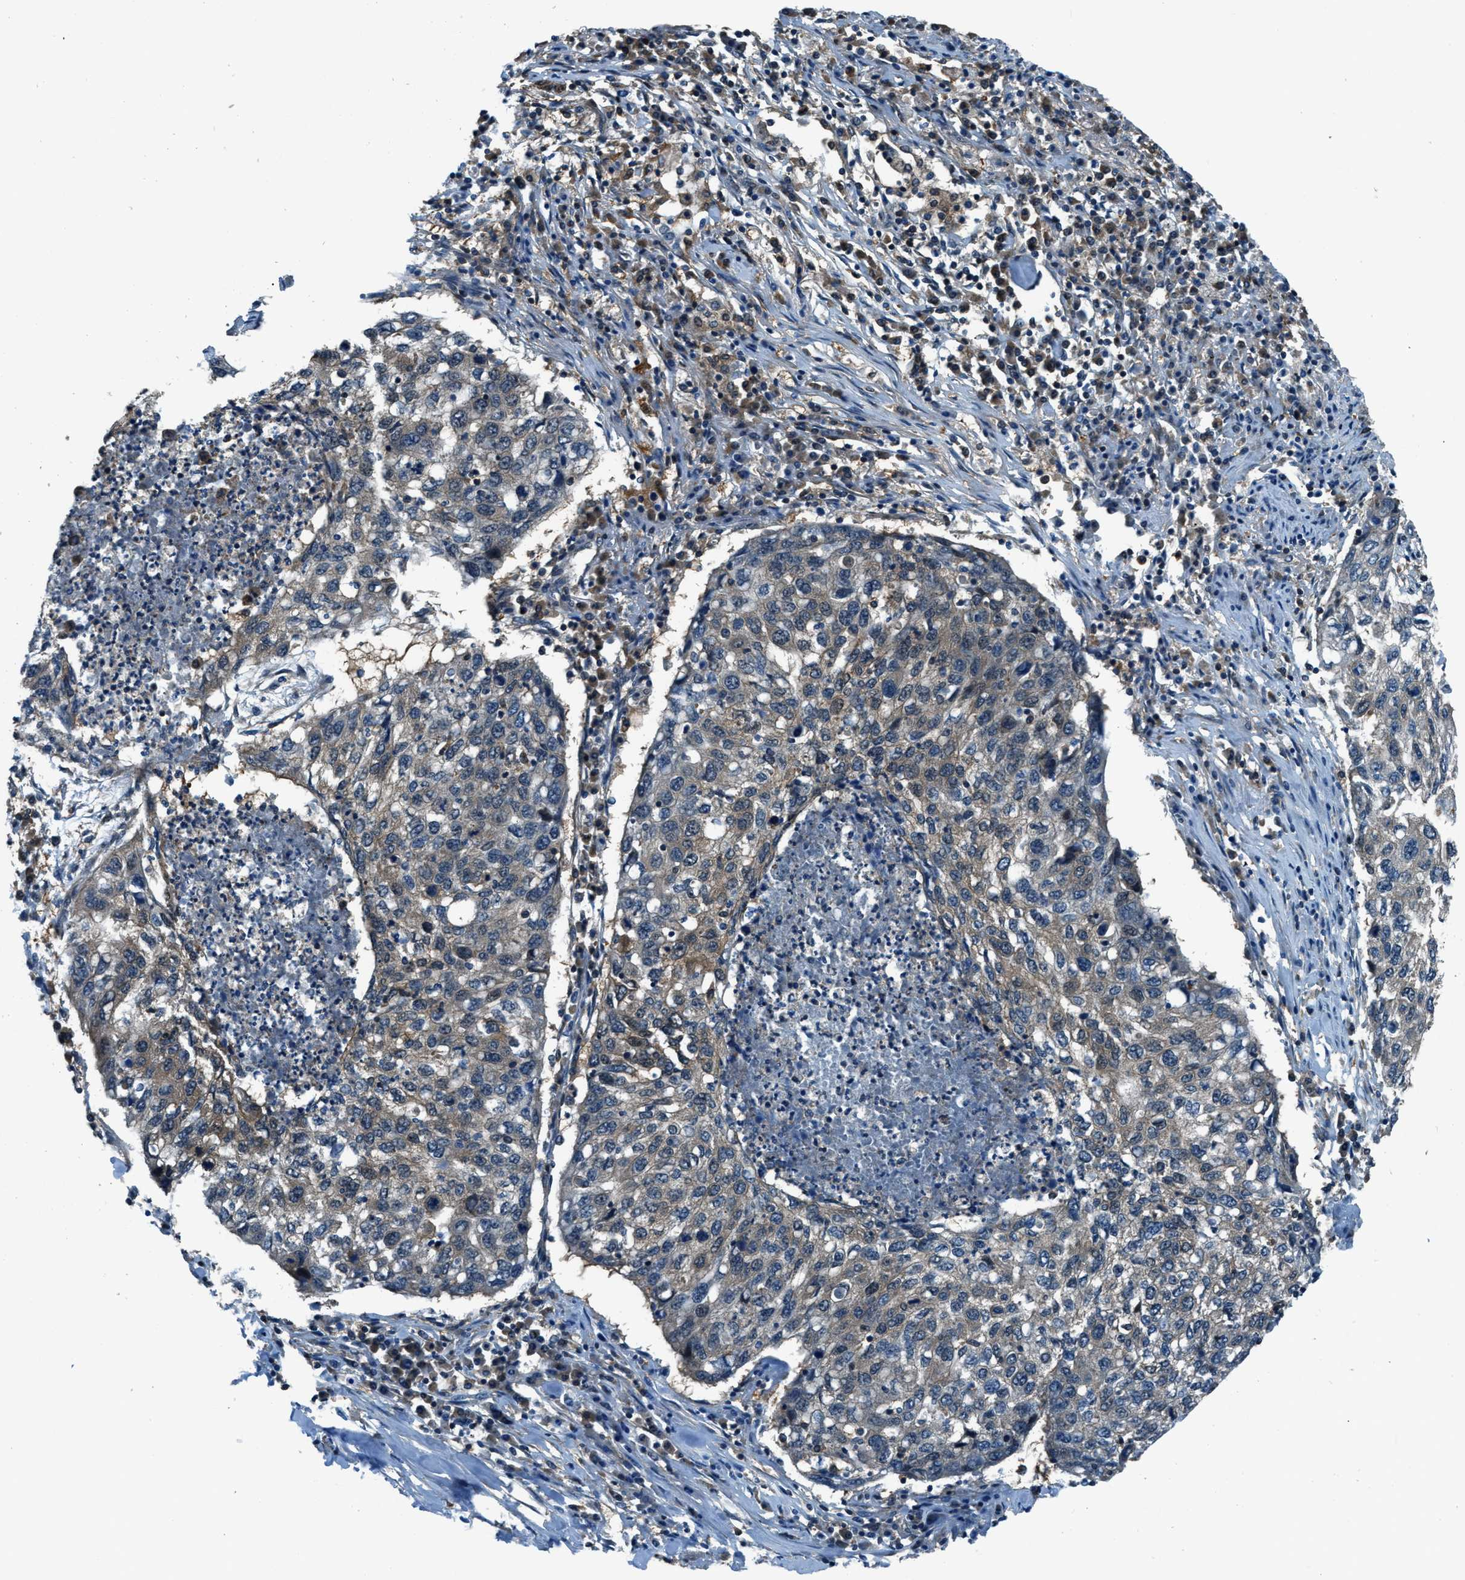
{"staining": {"intensity": "weak", "quantity": "<25%", "location": "cytoplasmic/membranous"}, "tissue": "lung cancer", "cell_type": "Tumor cells", "image_type": "cancer", "snomed": [{"axis": "morphology", "description": "Squamous cell carcinoma, NOS"}, {"axis": "topography", "description": "Lung"}], "caption": "Image shows no protein positivity in tumor cells of lung cancer (squamous cell carcinoma) tissue.", "gene": "HEBP2", "patient": {"sex": "female", "age": 63}}